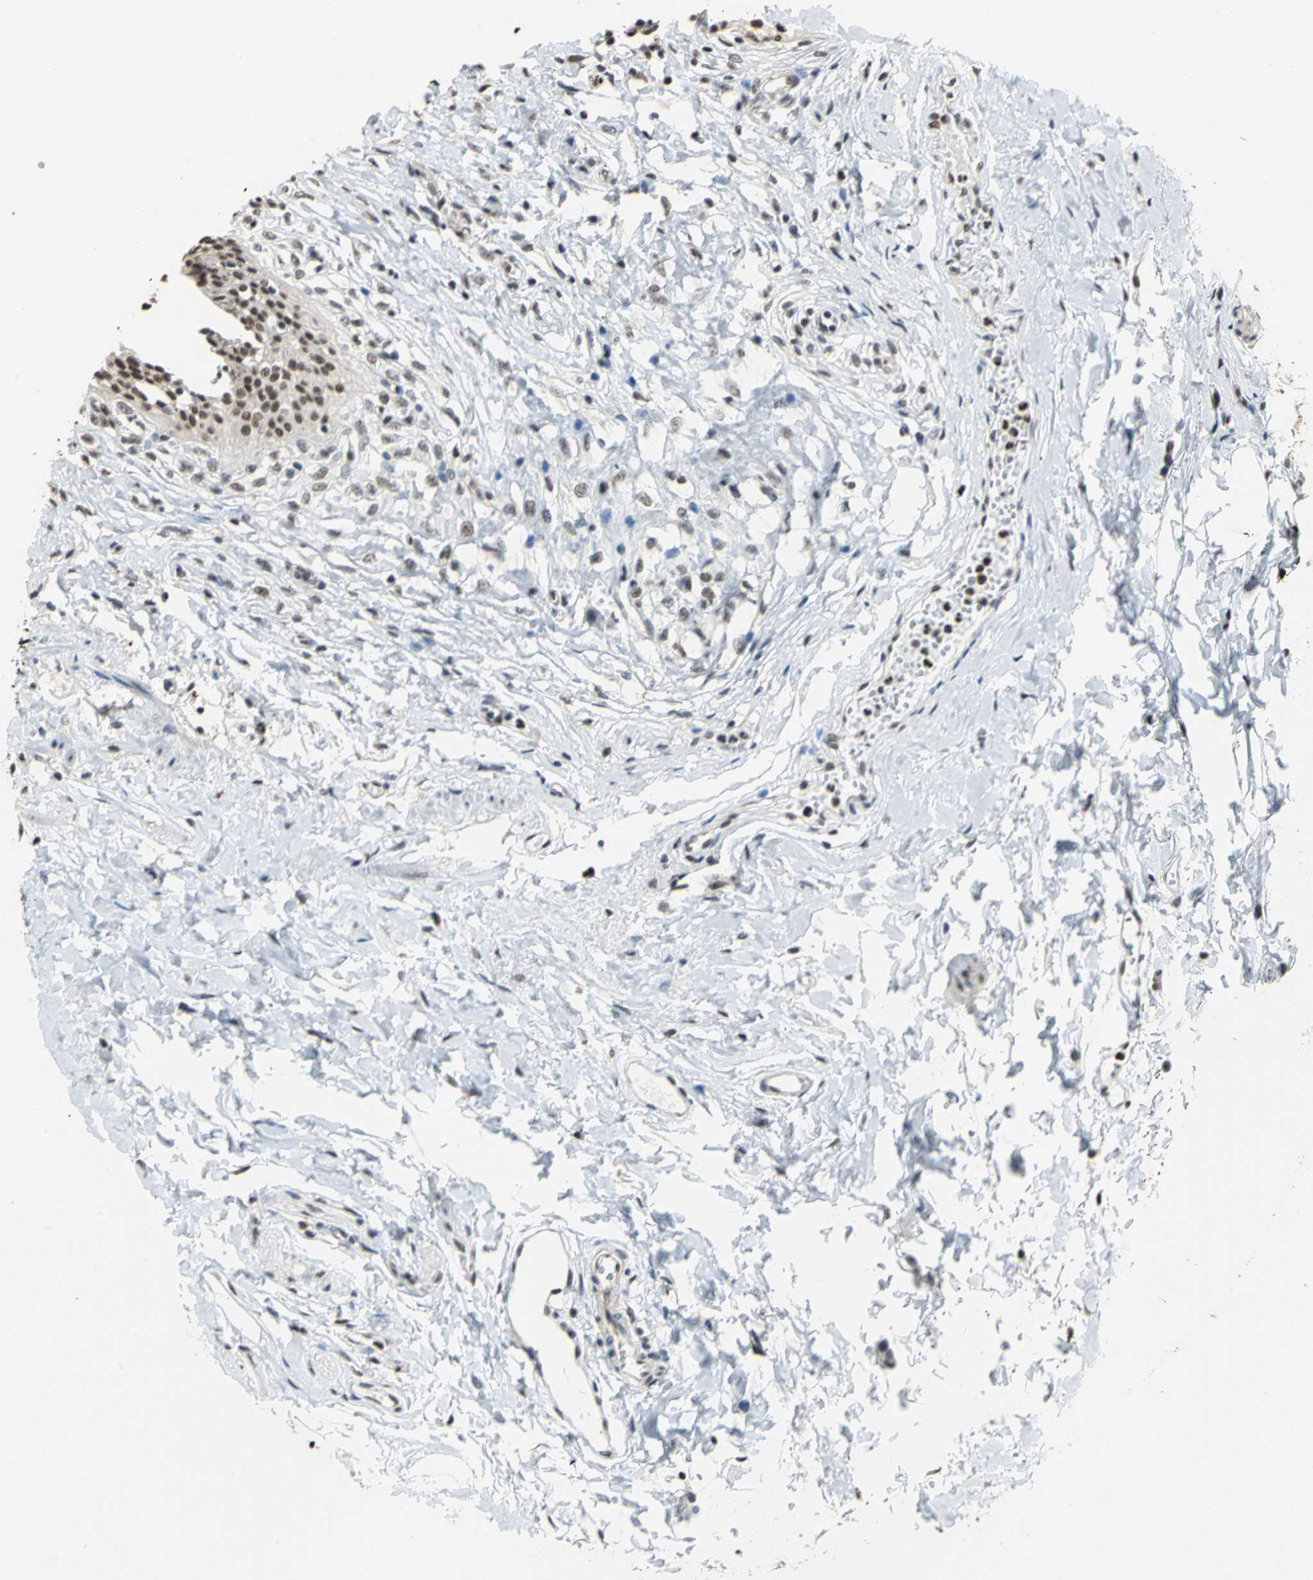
{"staining": {"intensity": "strong", "quantity": ">75%", "location": "nuclear"}, "tissue": "urinary bladder", "cell_type": "Urothelial cells", "image_type": "normal", "snomed": [{"axis": "morphology", "description": "Normal tissue, NOS"}, {"axis": "topography", "description": "Urinary bladder"}], "caption": "Benign urinary bladder was stained to show a protein in brown. There is high levels of strong nuclear staining in approximately >75% of urothelial cells.", "gene": "CCDC88C", "patient": {"sex": "female", "age": 80}}